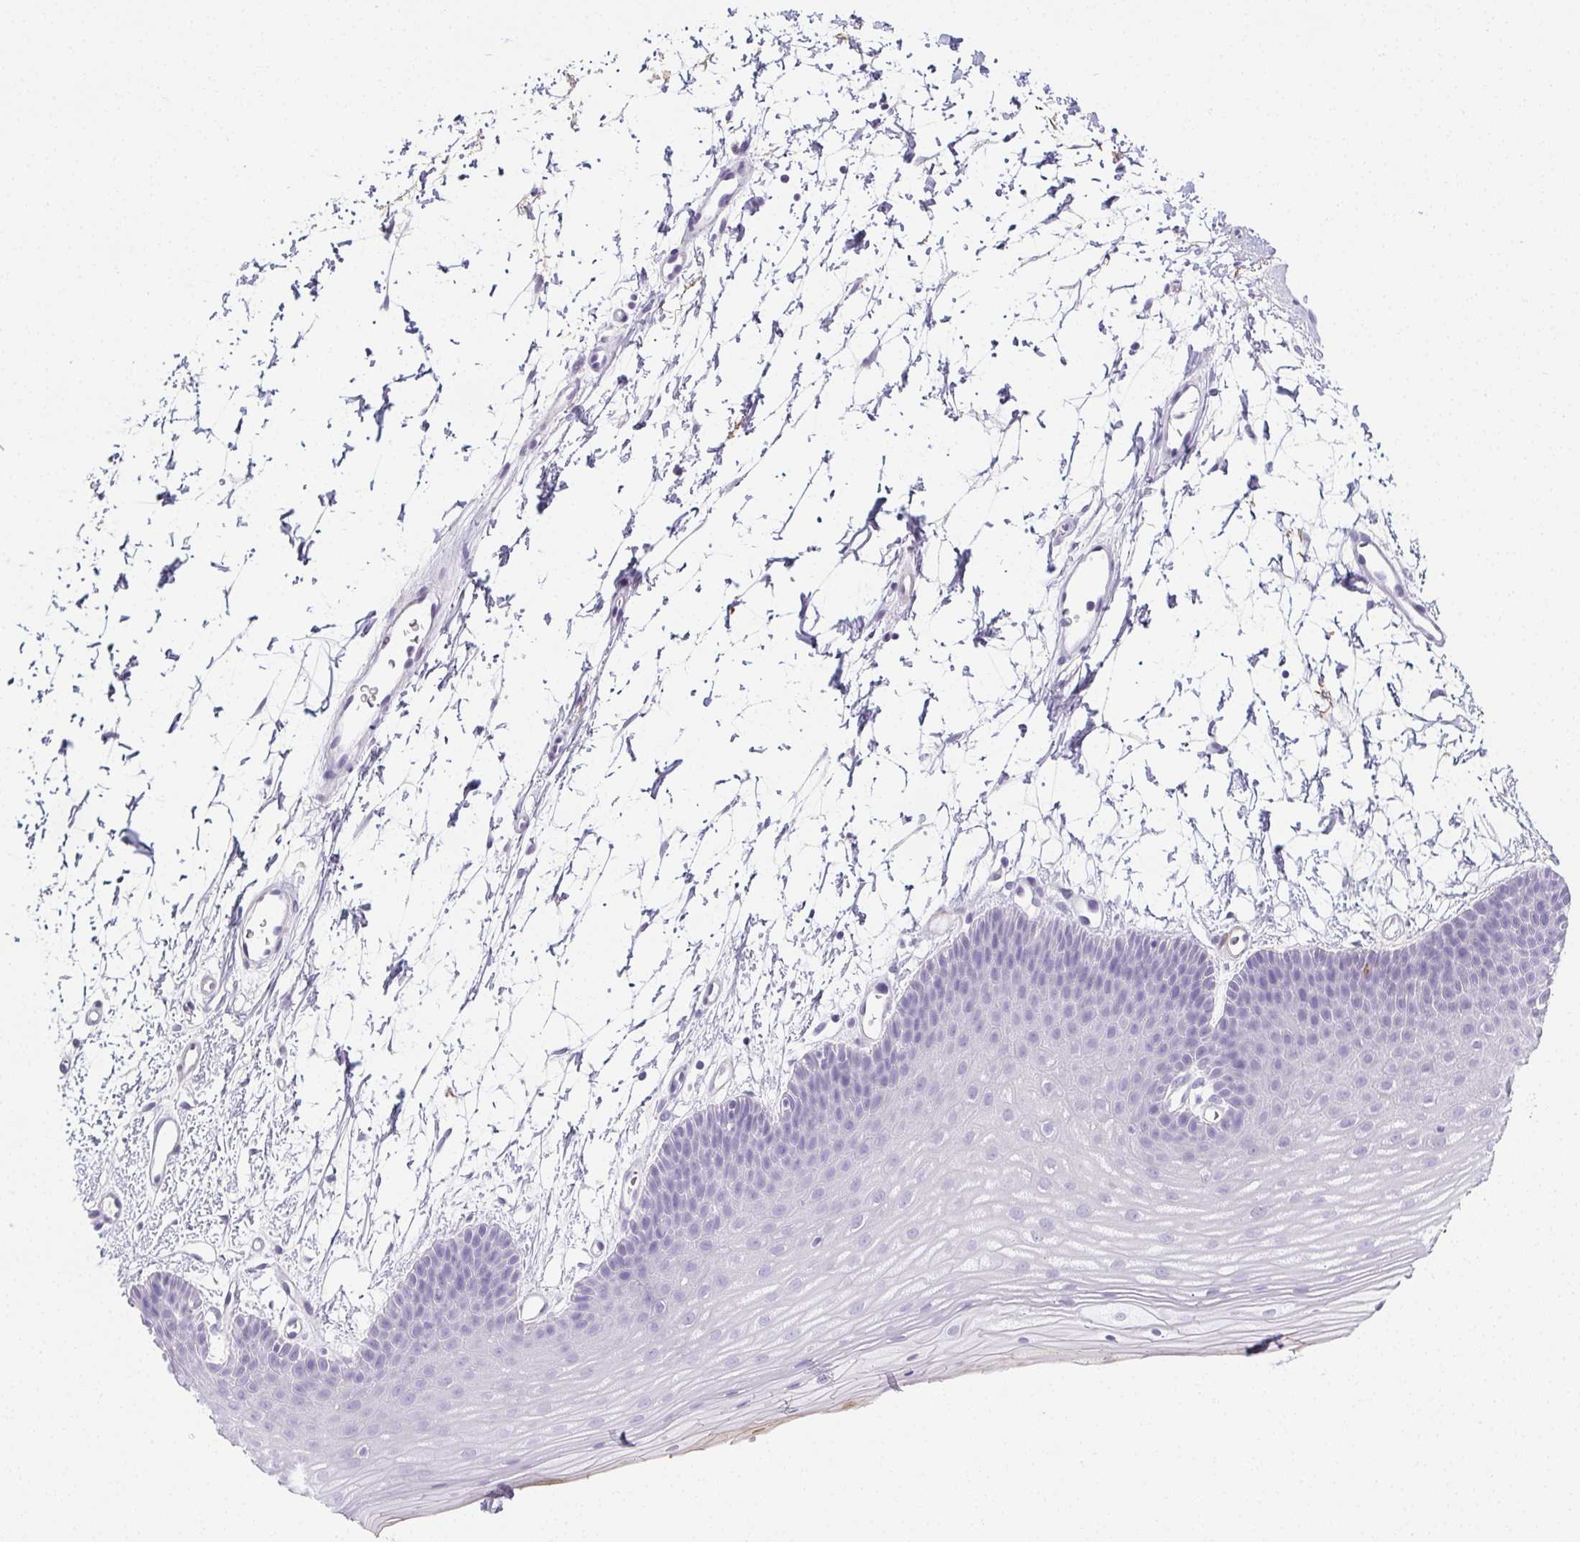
{"staining": {"intensity": "negative", "quantity": "none", "location": "none"}, "tissue": "skin", "cell_type": "Epidermal cells", "image_type": "normal", "snomed": [{"axis": "morphology", "description": "Normal tissue, NOS"}, {"axis": "topography", "description": "Anal"}], "caption": "A high-resolution micrograph shows immunohistochemistry staining of unremarkable skin, which displays no significant positivity in epidermal cells. (IHC, brightfield microscopy, high magnification).", "gene": "VTN", "patient": {"sex": "male", "age": 53}}